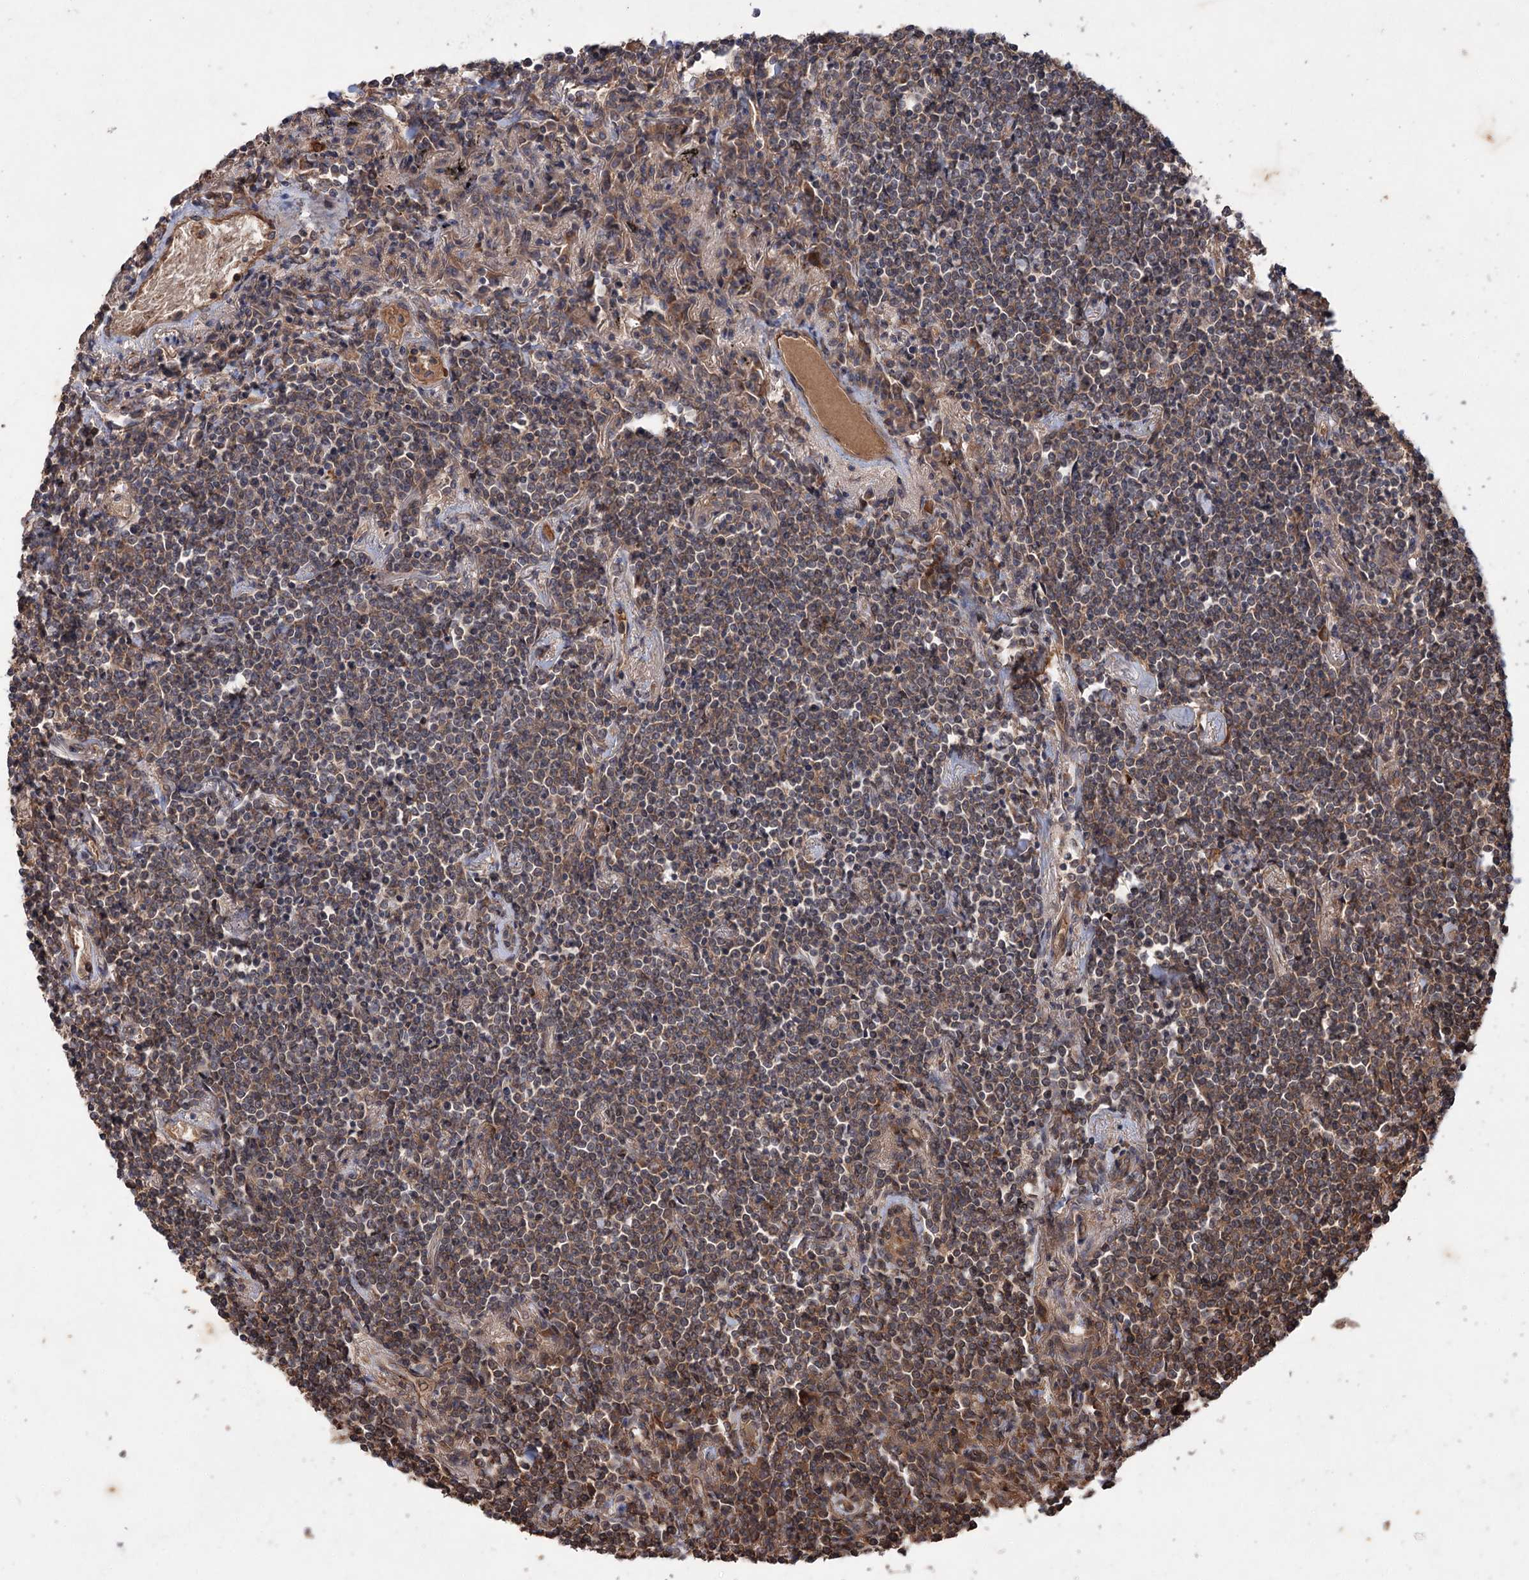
{"staining": {"intensity": "moderate", "quantity": ">75%", "location": "cytoplasmic/membranous"}, "tissue": "lymphoma", "cell_type": "Tumor cells", "image_type": "cancer", "snomed": [{"axis": "morphology", "description": "Malignant lymphoma, non-Hodgkin's type, Low grade"}, {"axis": "topography", "description": "Lung"}], "caption": "A brown stain shows moderate cytoplasmic/membranous staining of a protein in low-grade malignant lymphoma, non-Hodgkin's type tumor cells. The staining was performed using DAB to visualize the protein expression in brown, while the nuclei were stained in blue with hematoxylin (Magnification: 20x).", "gene": "ADK", "patient": {"sex": "female", "age": 71}}